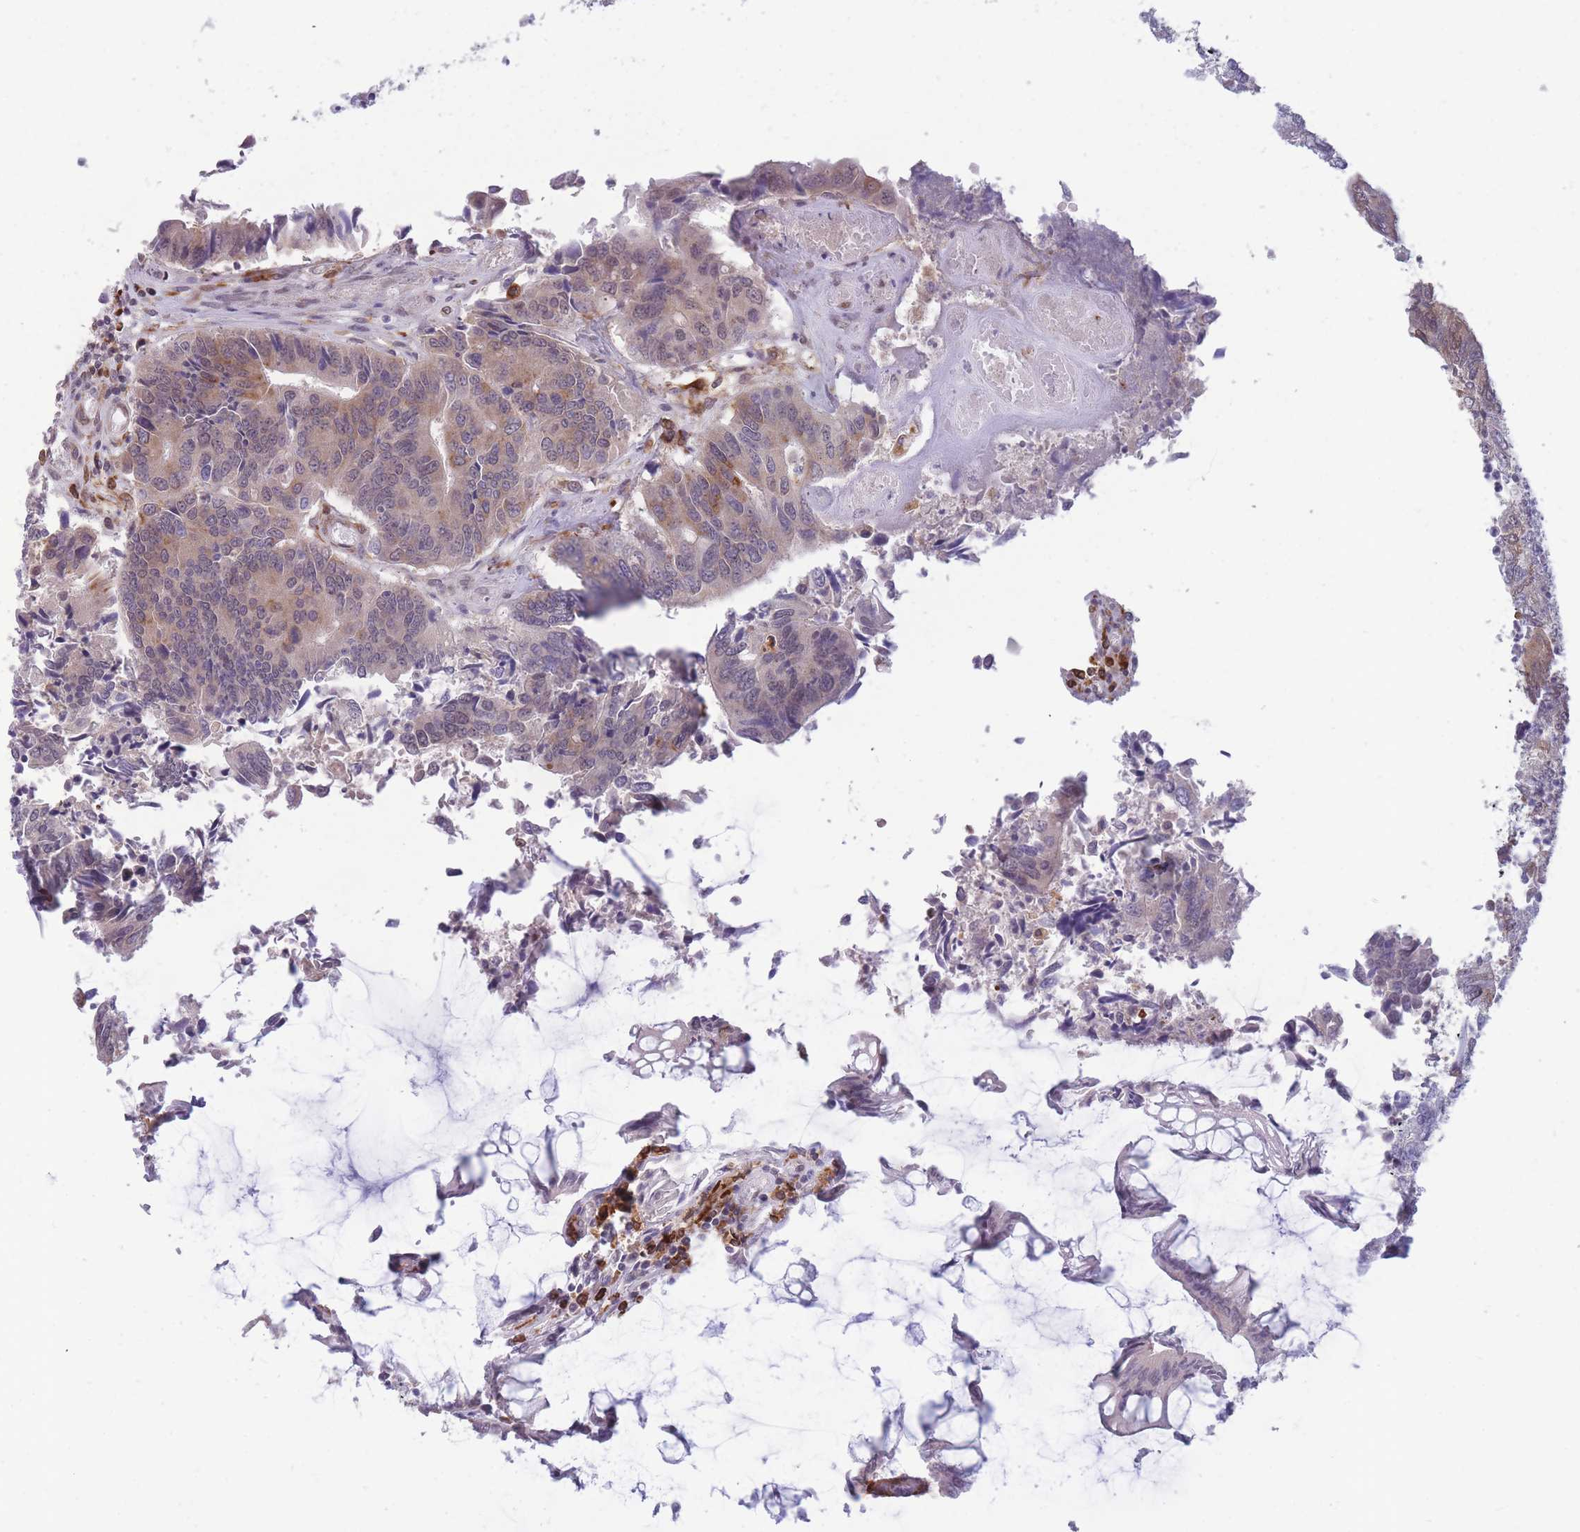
{"staining": {"intensity": "weak", "quantity": ">75%", "location": "cytoplasmic/membranous"}, "tissue": "colorectal cancer", "cell_type": "Tumor cells", "image_type": "cancer", "snomed": [{"axis": "morphology", "description": "Adenocarcinoma, NOS"}, {"axis": "topography", "description": "Colon"}], "caption": "This is an image of immunohistochemistry staining of adenocarcinoma (colorectal), which shows weak positivity in the cytoplasmic/membranous of tumor cells.", "gene": "TMEM121", "patient": {"sex": "female", "age": 67}}